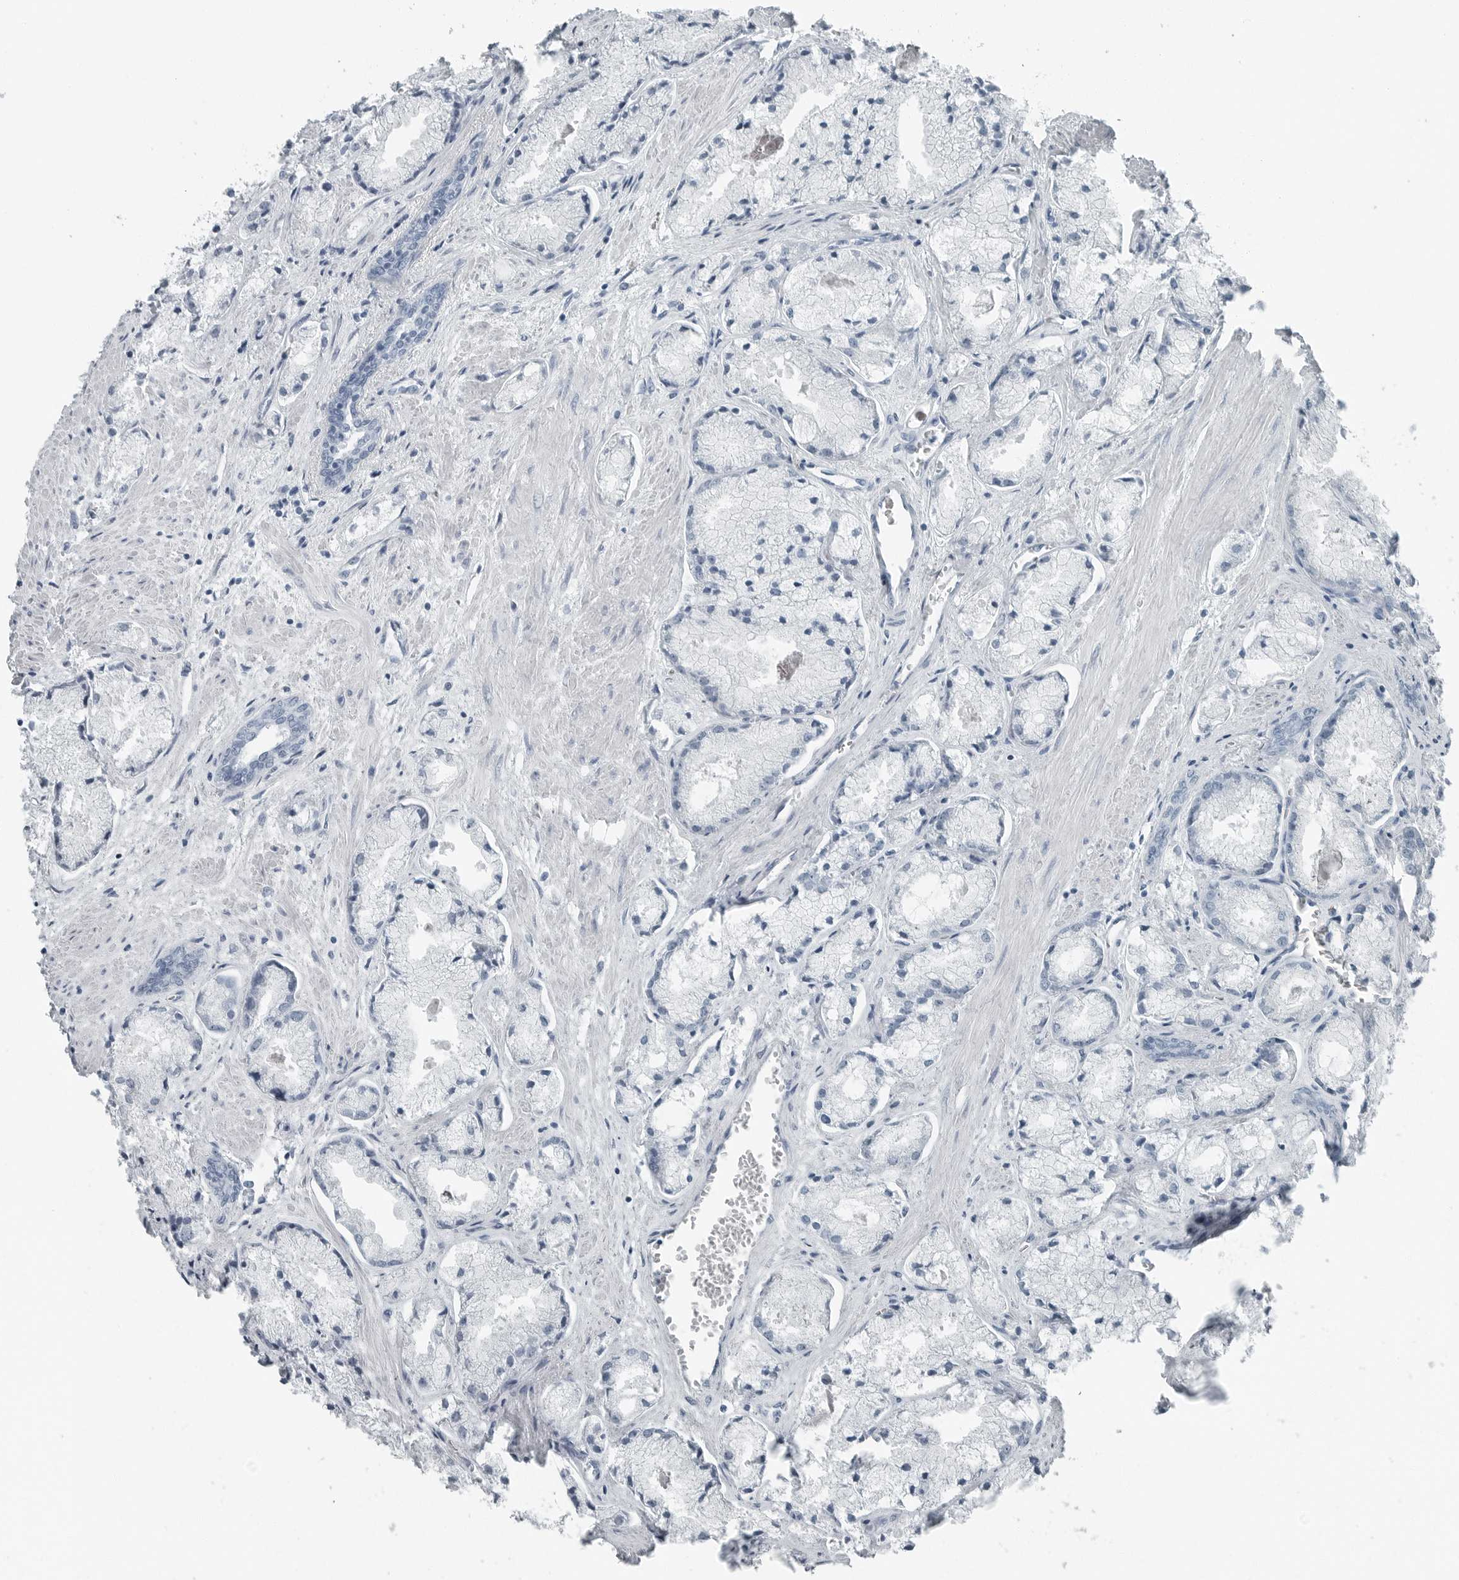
{"staining": {"intensity": "negative", "quantity": "none", "location": "none"}, "tissue": "prostate cancer", "cell_type": "Tumor cells", "image_type": "cancer", "snomed": [{"axis": "morphology", "description": "Adenocarcinoma, High grade"}, {"axis": "topography", "description": "Prostate"}], "caption": "A high-resolution photomicrograph shows immunohistochemistry staining of prostate cancer (adenocarcinoma (high-grade)), which demonstrates no significant staining in tumor cells.", "gene": "ZPBP2", "patient": {"sex": "male", "age": 50}}